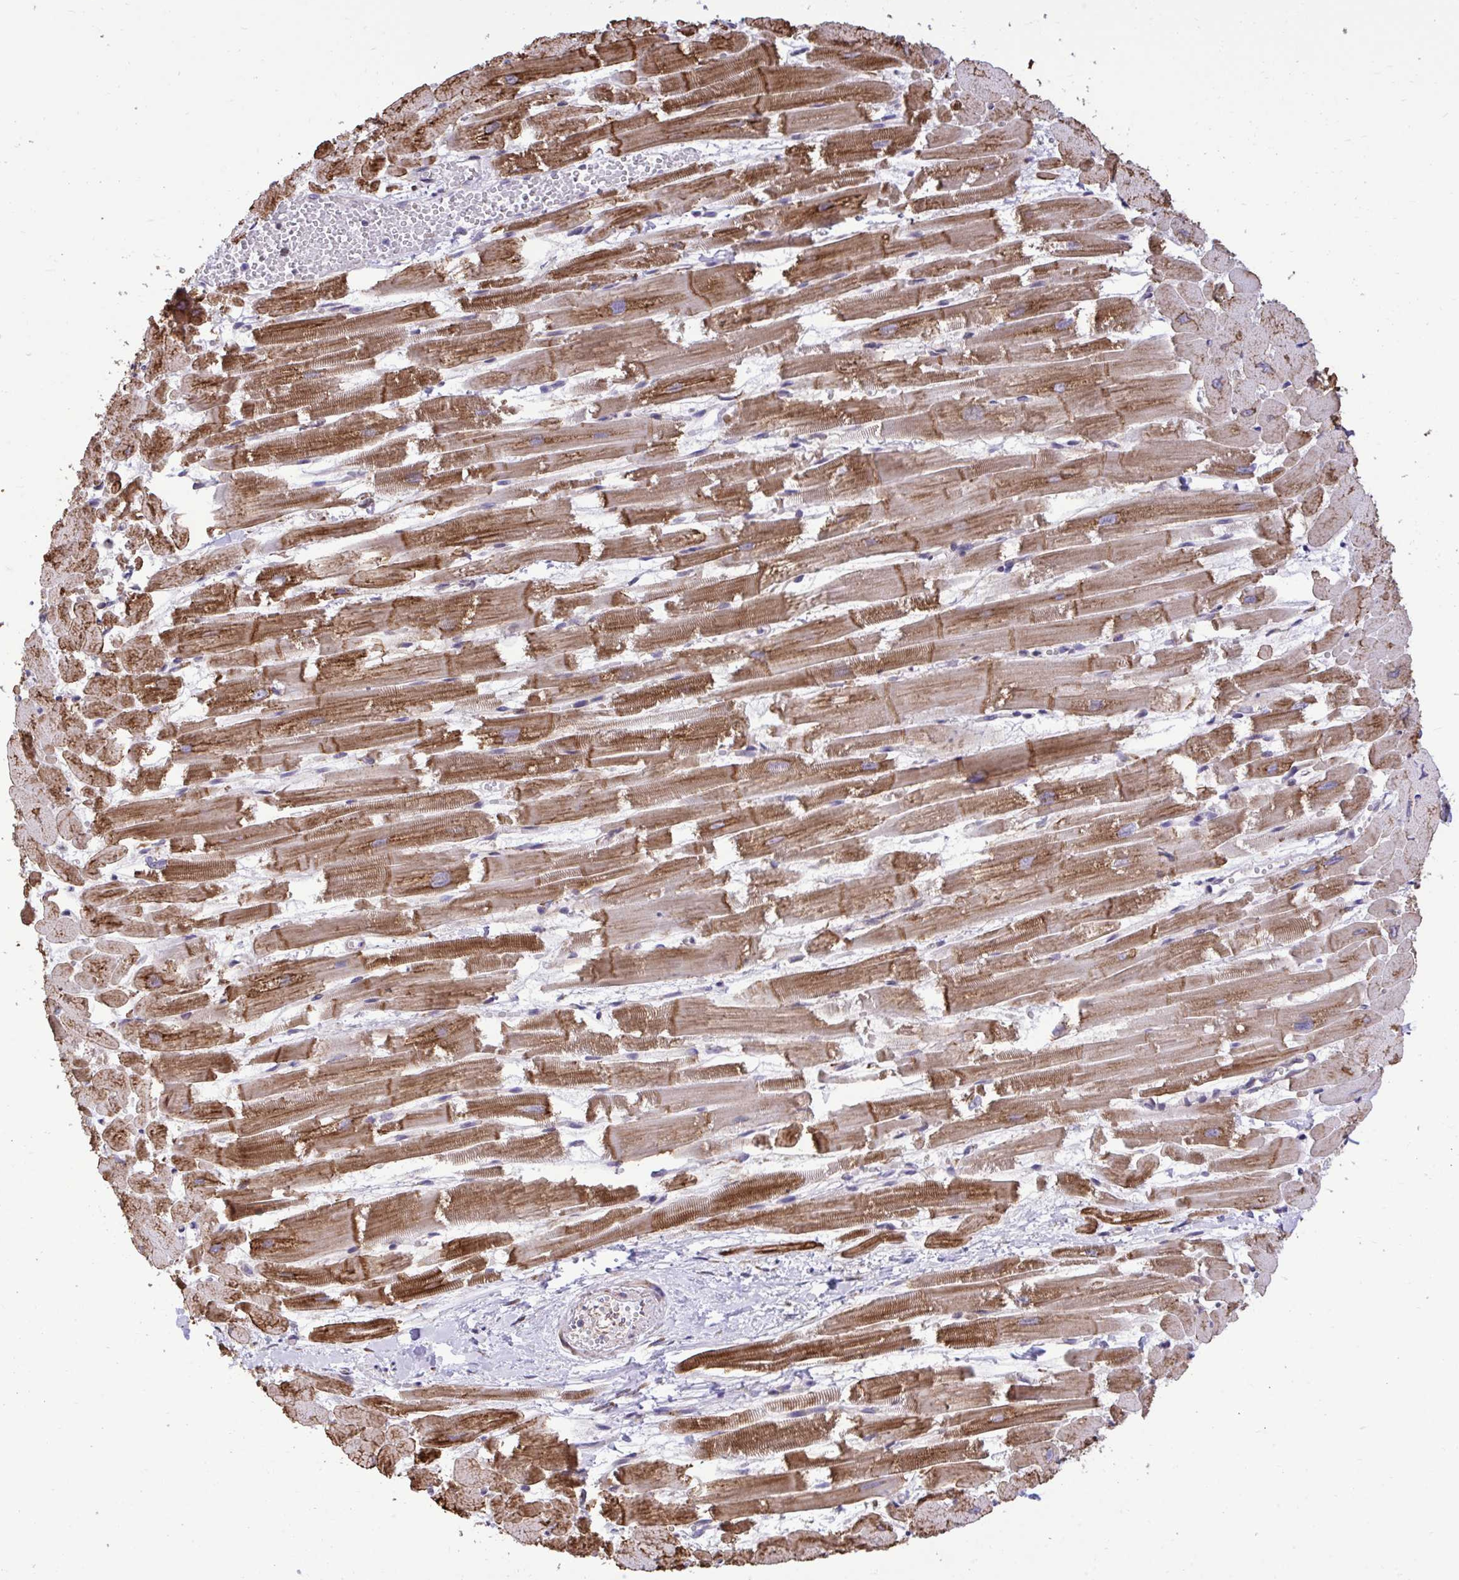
{"staining": {"intensity": "strong", "quantity": ">75%", "location": "cytoplasmic/membranous"}, "tissue": "heart muscle", "cell_type": "Cardiomyocytes", "image_type": "normal", "snomed": [{"axis": "morphology", "description": "Normal tissue, NOS"}, {"axis": "topography", "description": "Heart"}], "caption": "Immunohistochemistry (IHC) (DAB (3,3'-diaminobenzidine)) staining of normal heart muscle demonstrates strong cytoplasmic/membranous protein staining in approximately >75% of cardiomyocytes. (IHC, brightfield microscopy, high magnification).", "gene": "RPS15", "patient": {"sex": "female", "age": 52}}